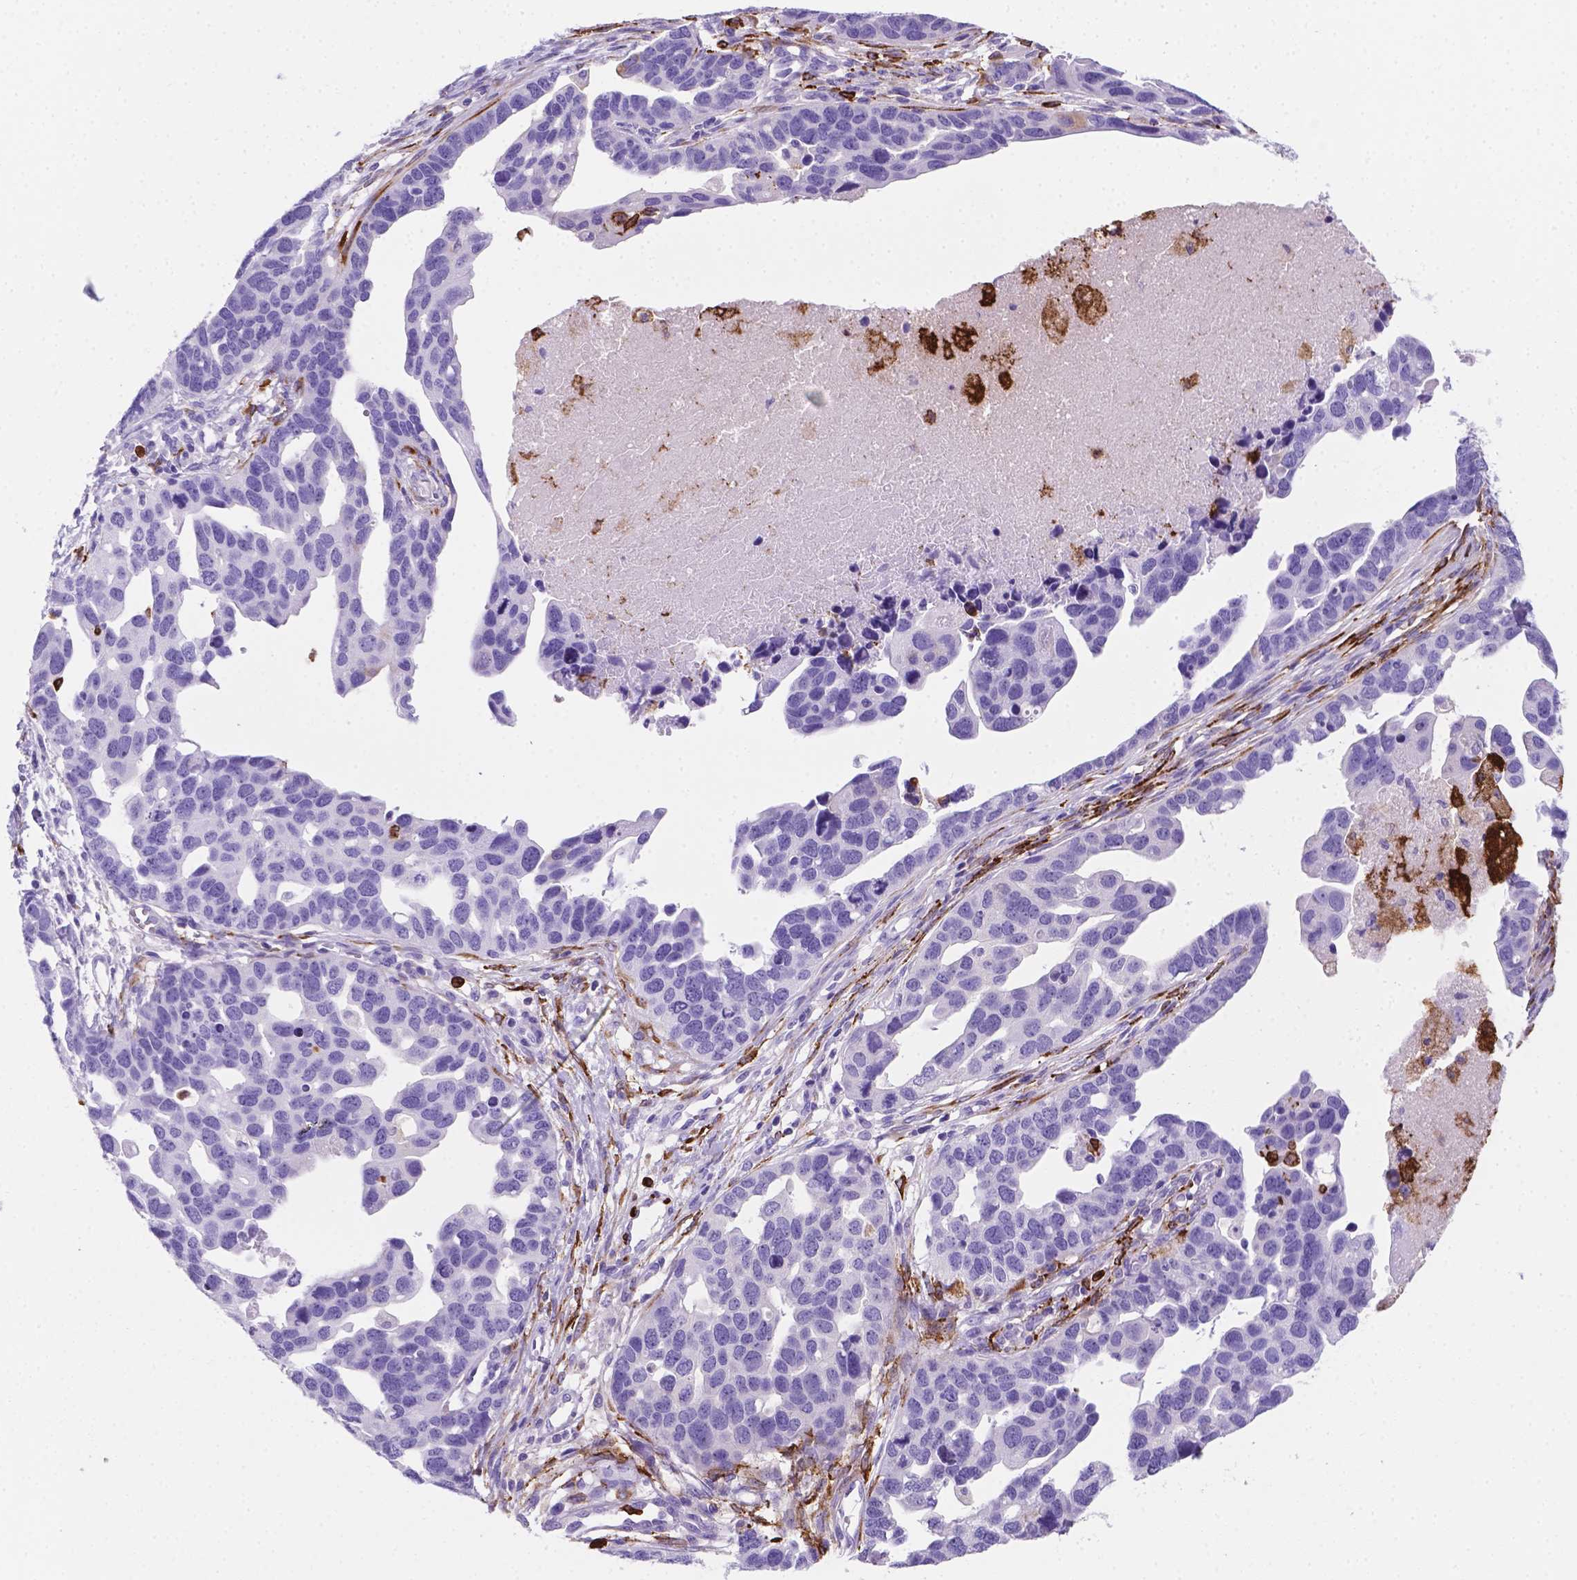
{"staining": {"intensity": "negative", "quantity": "none", "location": "none"}, "tissue": "ovarian cancer", "cell_type": "Tumor cells", "image_type": "cancer", "snomed": [{"axis": "morphology", "description": "Cystadenocarcinoma, serous, NOS"}, {"axis": "topography", "description": "Ovary"}], "caption": "DAB immunohistochemical staining of human ovarian serous cystadenocarcinoma exhibits no significant expression in tumor cells.", "gene": "MACF1", "patient": {"sex": "female", "age": 54}}